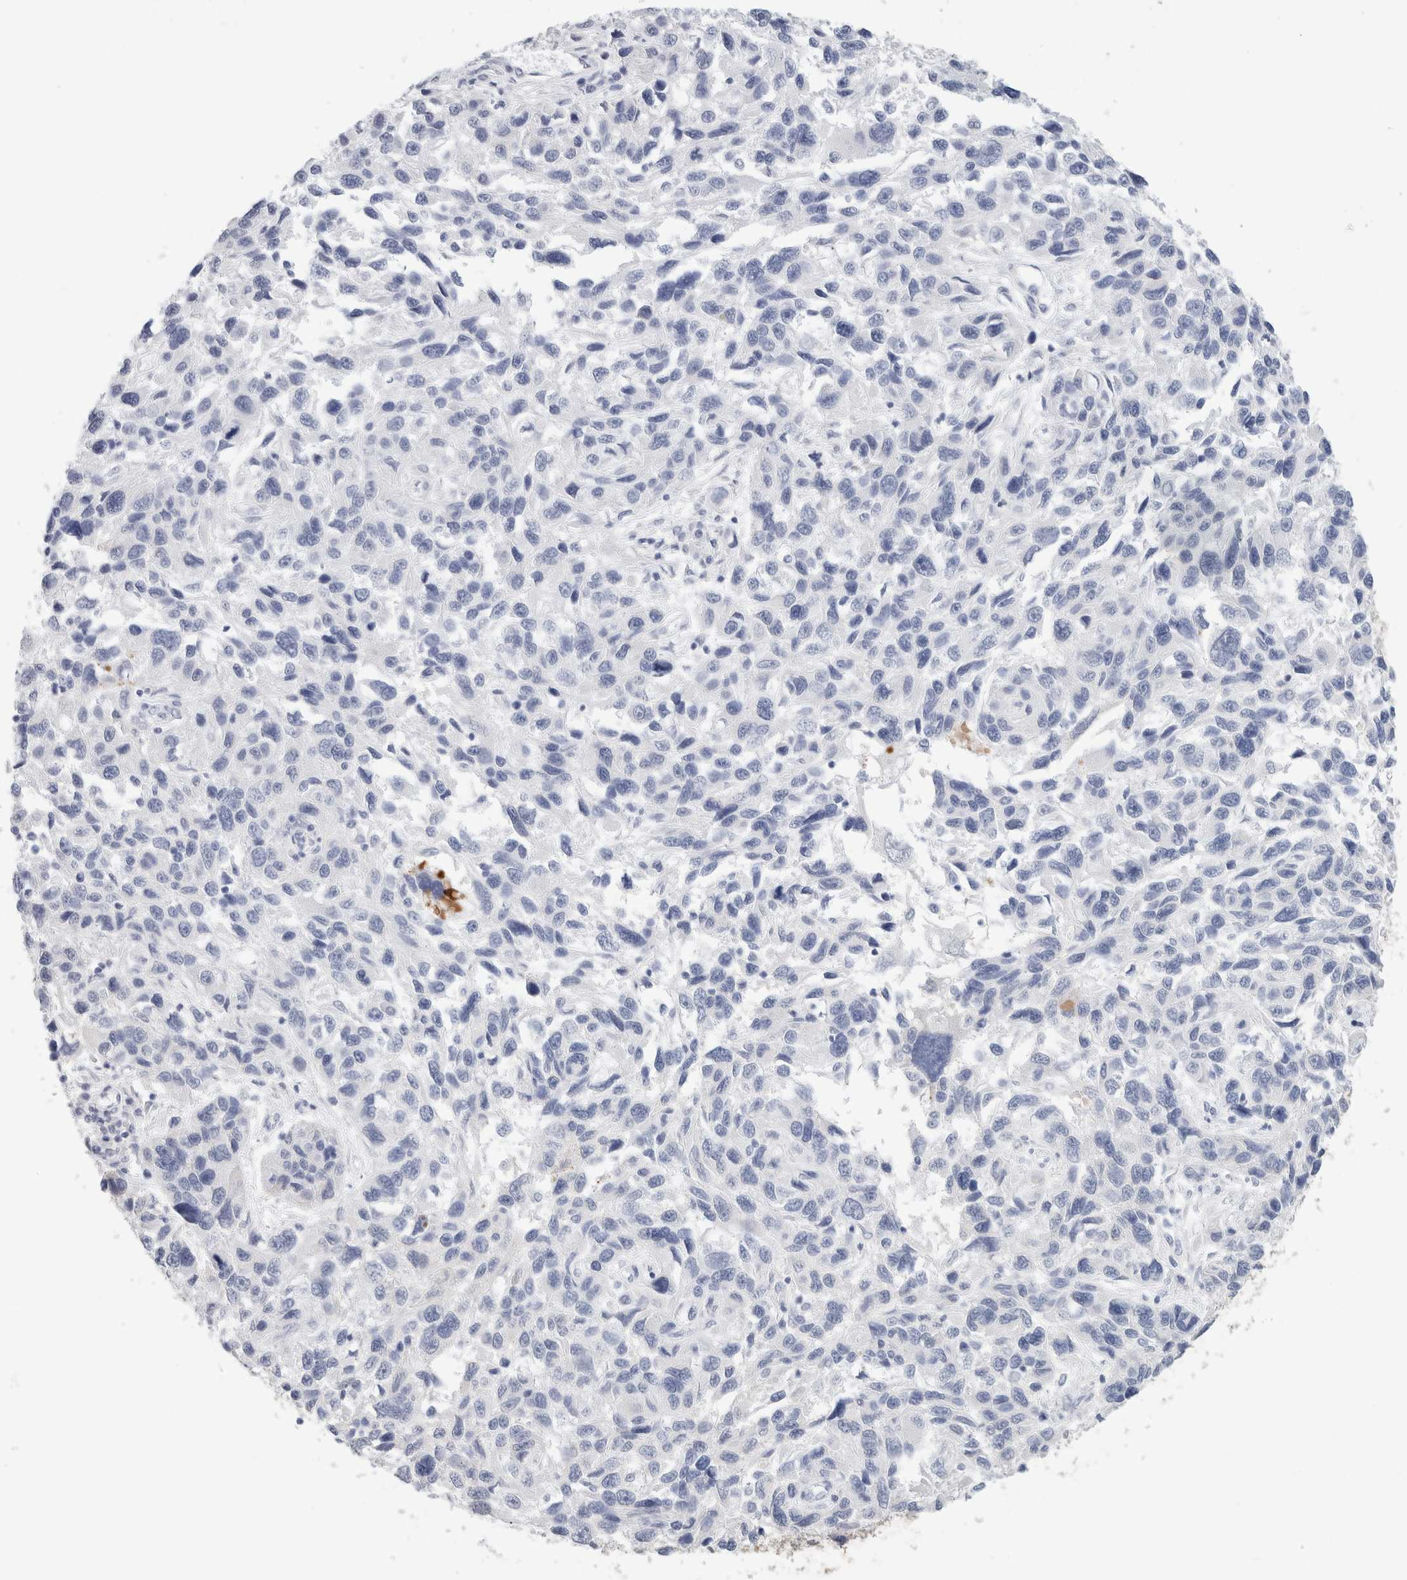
{"staining": {"intensity": "negative", "quantity": "none", "location": "none"}, "tissue": "melanoma", "cell_type": "Tumor cells", "image_type": "cancer", "snomed": [{"axis": "morphology", "description": "Malignant melanoma, NOS"}, {"axis": "topography", "description": "Skin"}], "caption": "Immunohistochemistry histopathology image of neoplastic tissue: human malignant melanoma stained with DAB (3,3'-diaminobenzidine) reveals no significant protein positivity in tumor cells.", "gene": "IL6", "patient": {"sex": "male", "age": 53}}